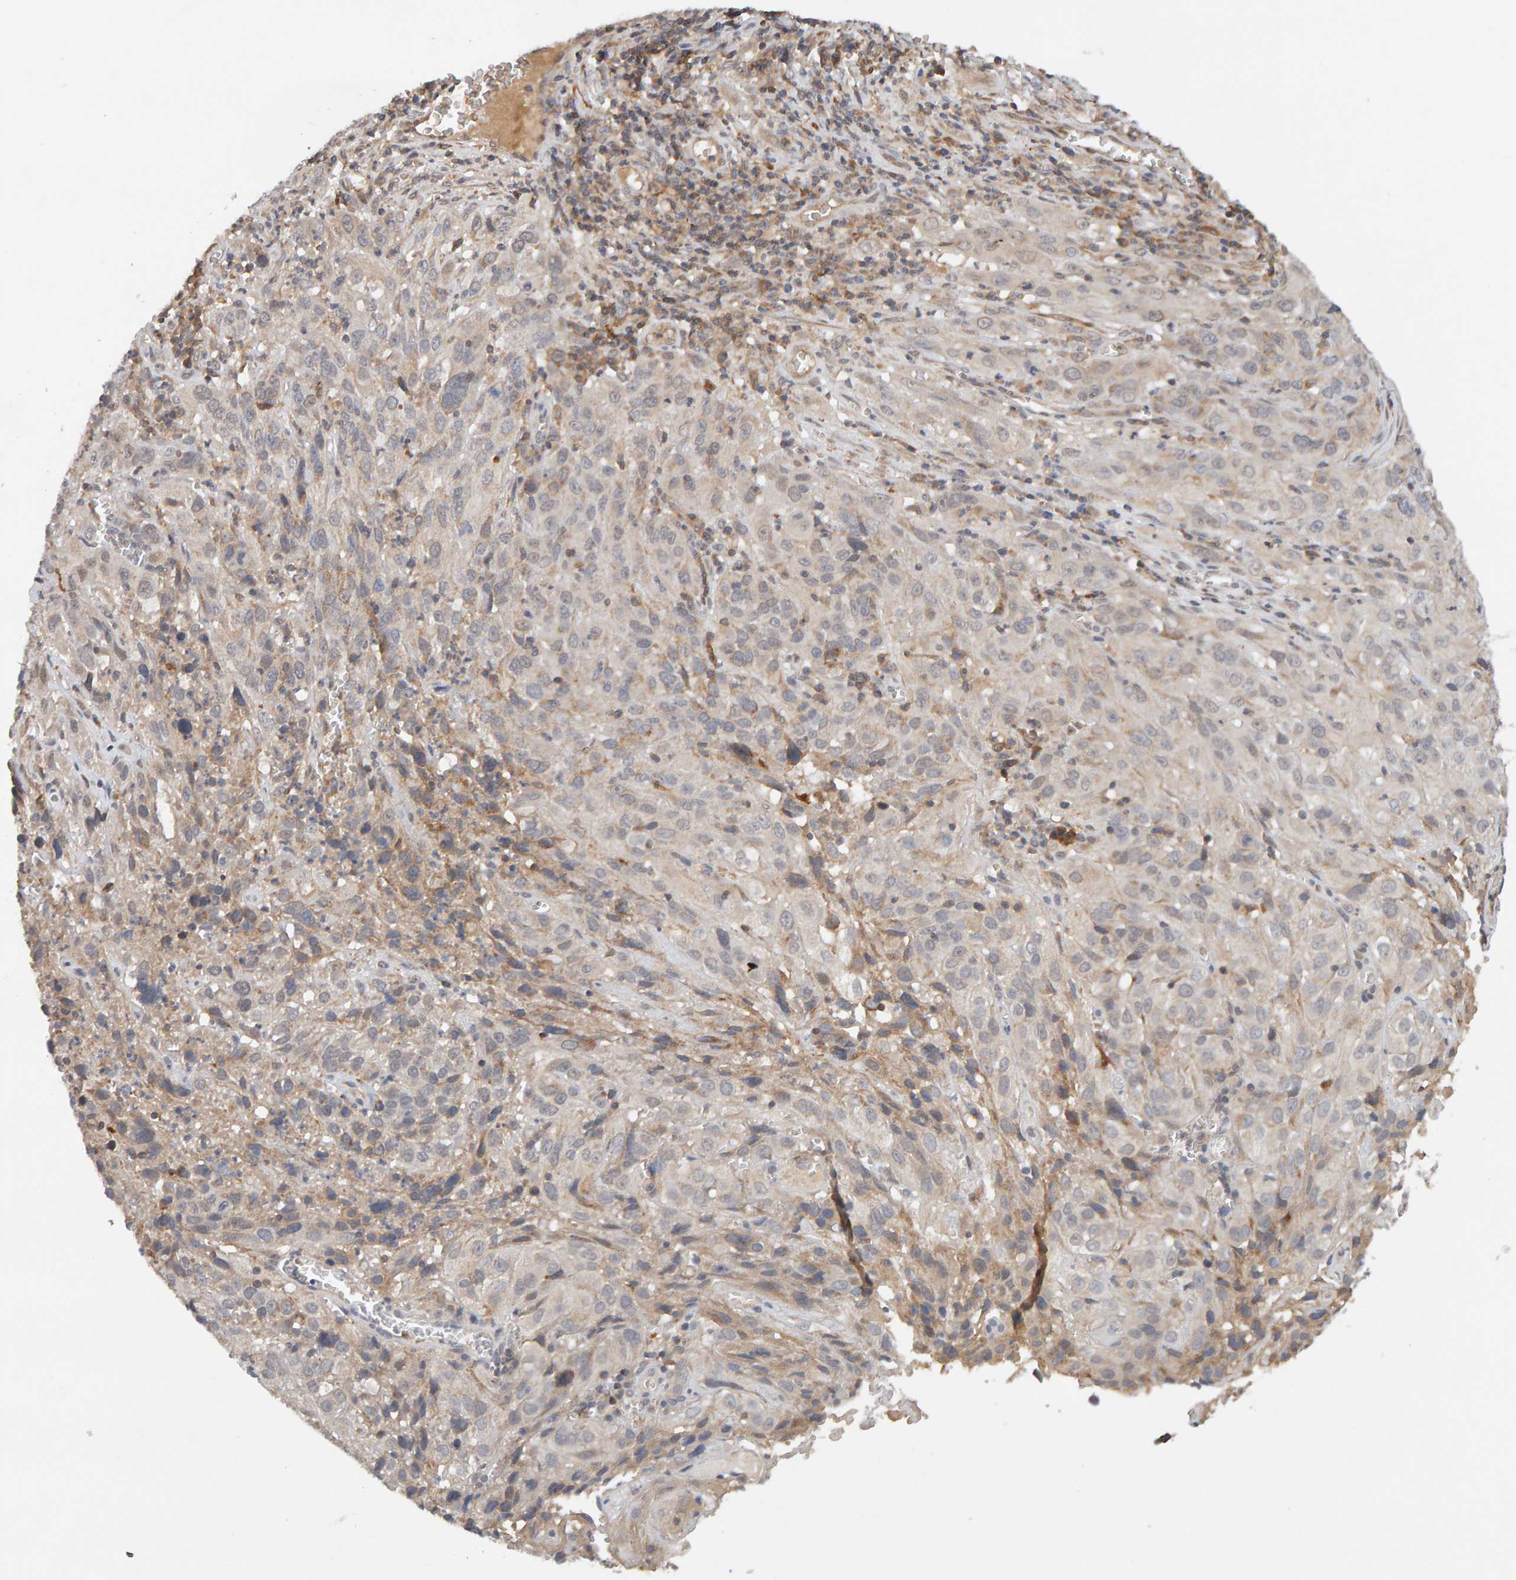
{"staining": {"intensity": "weak", "quantity": ">75%", "location": "cytoplasmic/membranous"}, "tissue": "cervical cancer", "cell_type": "Tumor cells", "image_type": "cancer", "snomed": [{"axis": "morphology", "description": "Squamous cell carcinoma, NOS"}, {"axis": "topography", "description": "Cervix"}], "caption": "Squamous cell carcinoma (cervical) stained for a protein shows weak cytoplasmic/membranous positivity in tumor cells.", "gene": "NUDCD1", "patient": {"sex": "female", "age": 32}}